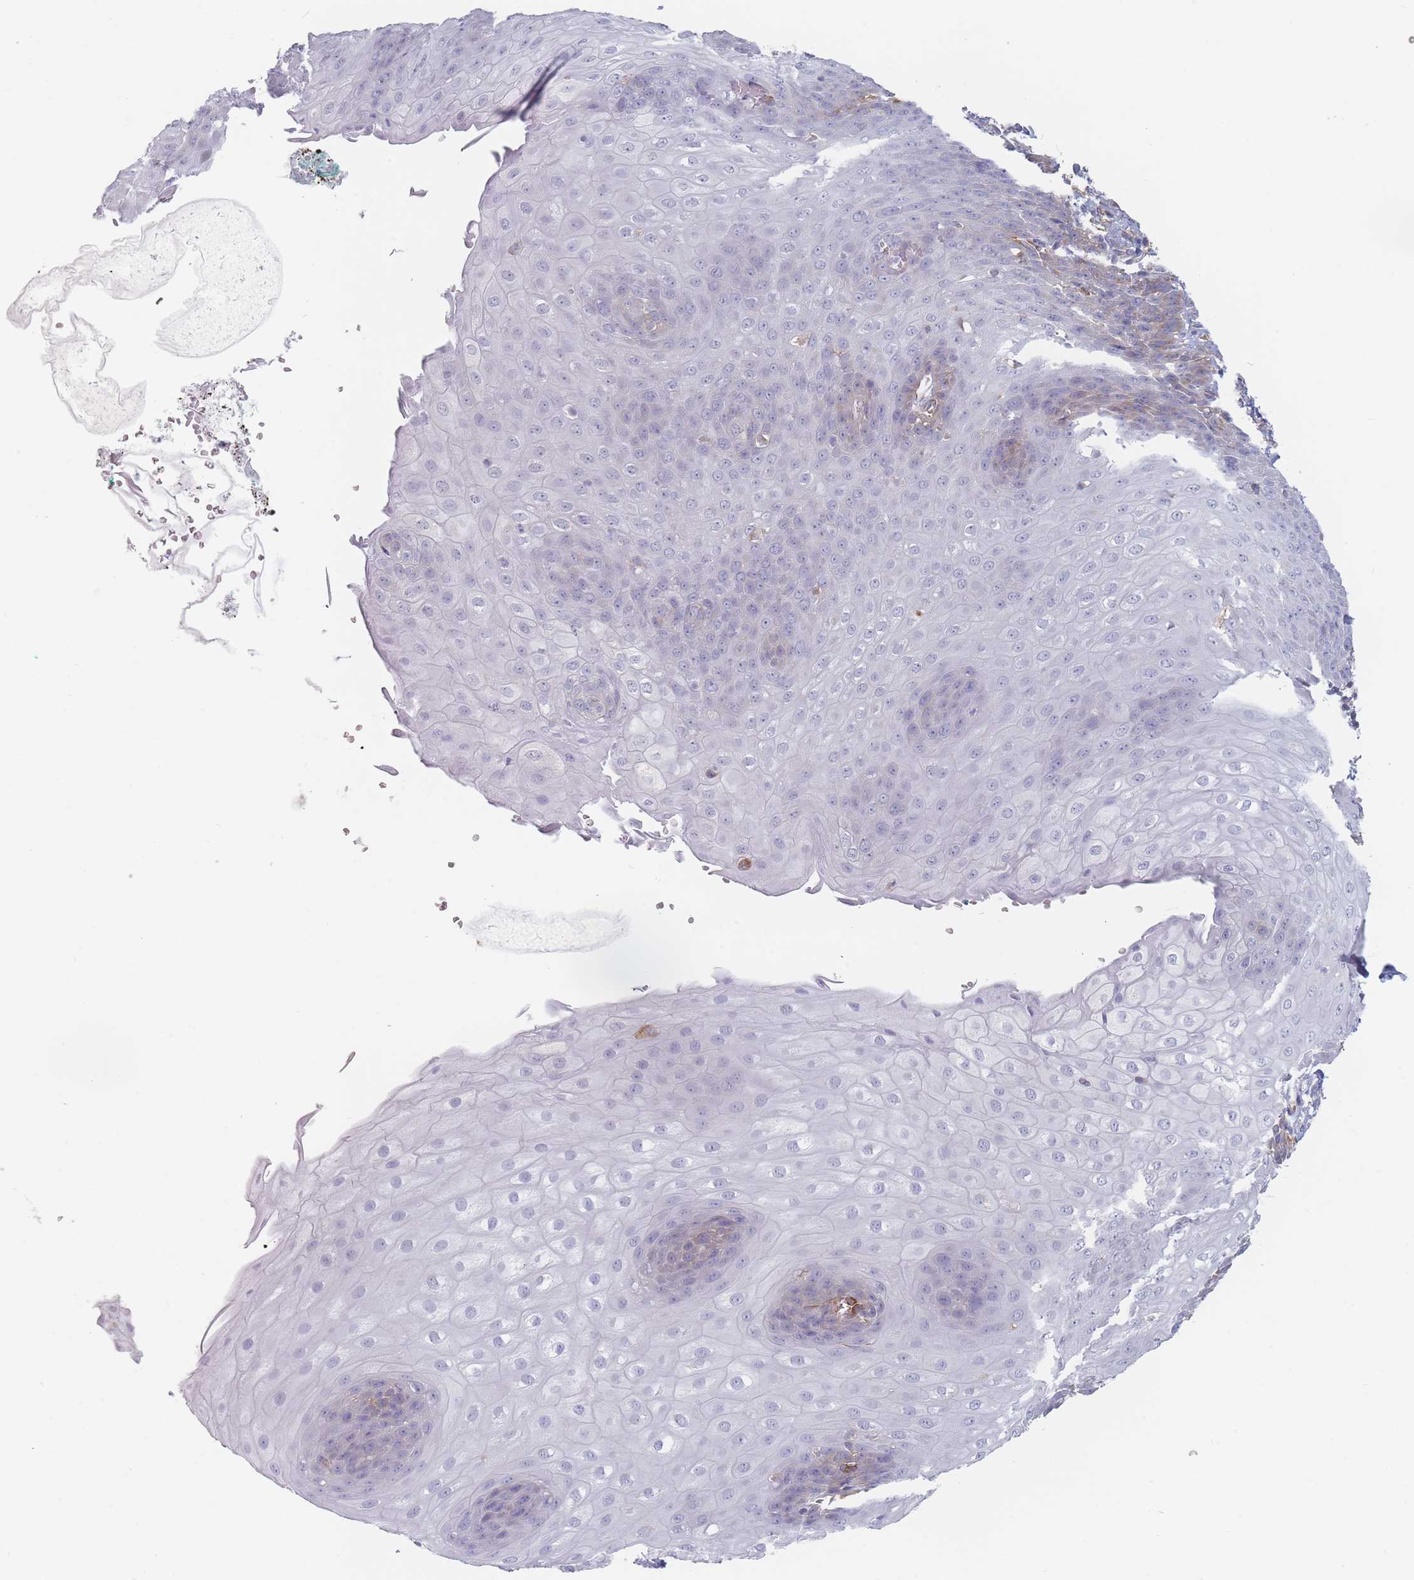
{"staining": {"intensity": "moderate", "quantity": "<25%", "location": "cytoplasmic/membranous"}, "tissue": "esophagus", "cell_type": "Squamous epithelial cells", "image_type": "normal", "snomed": [{"axis": "morphology", "description": "Normal tissue, NOS"}, {"axis": "topography", "description": "Esophagus"}], "caption": "IHC micrograph of normal esophagus: human esophagus stained using IHC reveals low levels of moderate protein expression localized specifically in the cytoplasmic/membranous of squamous epithelial cells, appearing as a cytoplasmic/membranous brown color.", "gene": "MAP1S", "patient": {"sex": "male", "age": 71}}